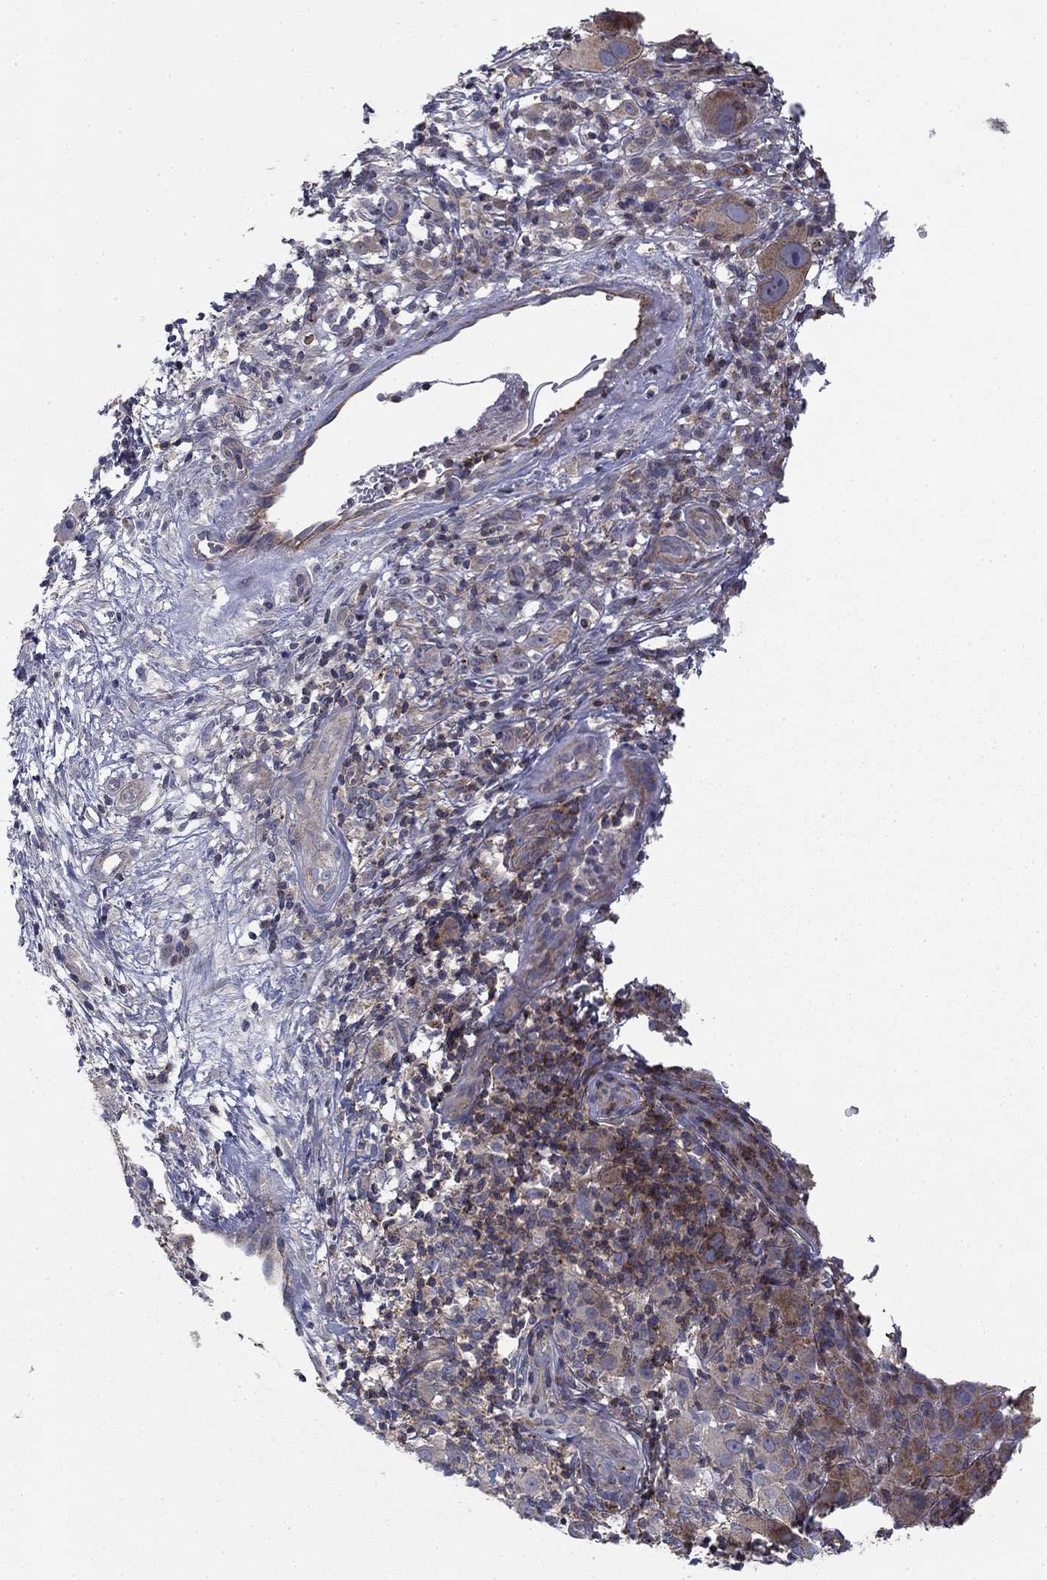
{"staining": {"intensity": "moderate", "quantity": "<25%", "location": "cytoplasmic/membranous"}, "tissue": "melanoma", "cell_type": "Tumor cells", "image_type": "cancer", "snomed": [{"axis": "morphology", "description": "Malignant melanoma, NOS"}, {"axis": "topography", "description": "Skin"}], "caption": "High-magnification brightfield microscopy of malignant melanoma stained with DAB (brown) and counterstained with hematoxylin (blue). tumor cells exhibit moderate cytoplasmic/membranous expression is identified in approximately<25% of cells.", "gene": "SEPTIN3", "patient": {"sex": "female", "age": 87}}